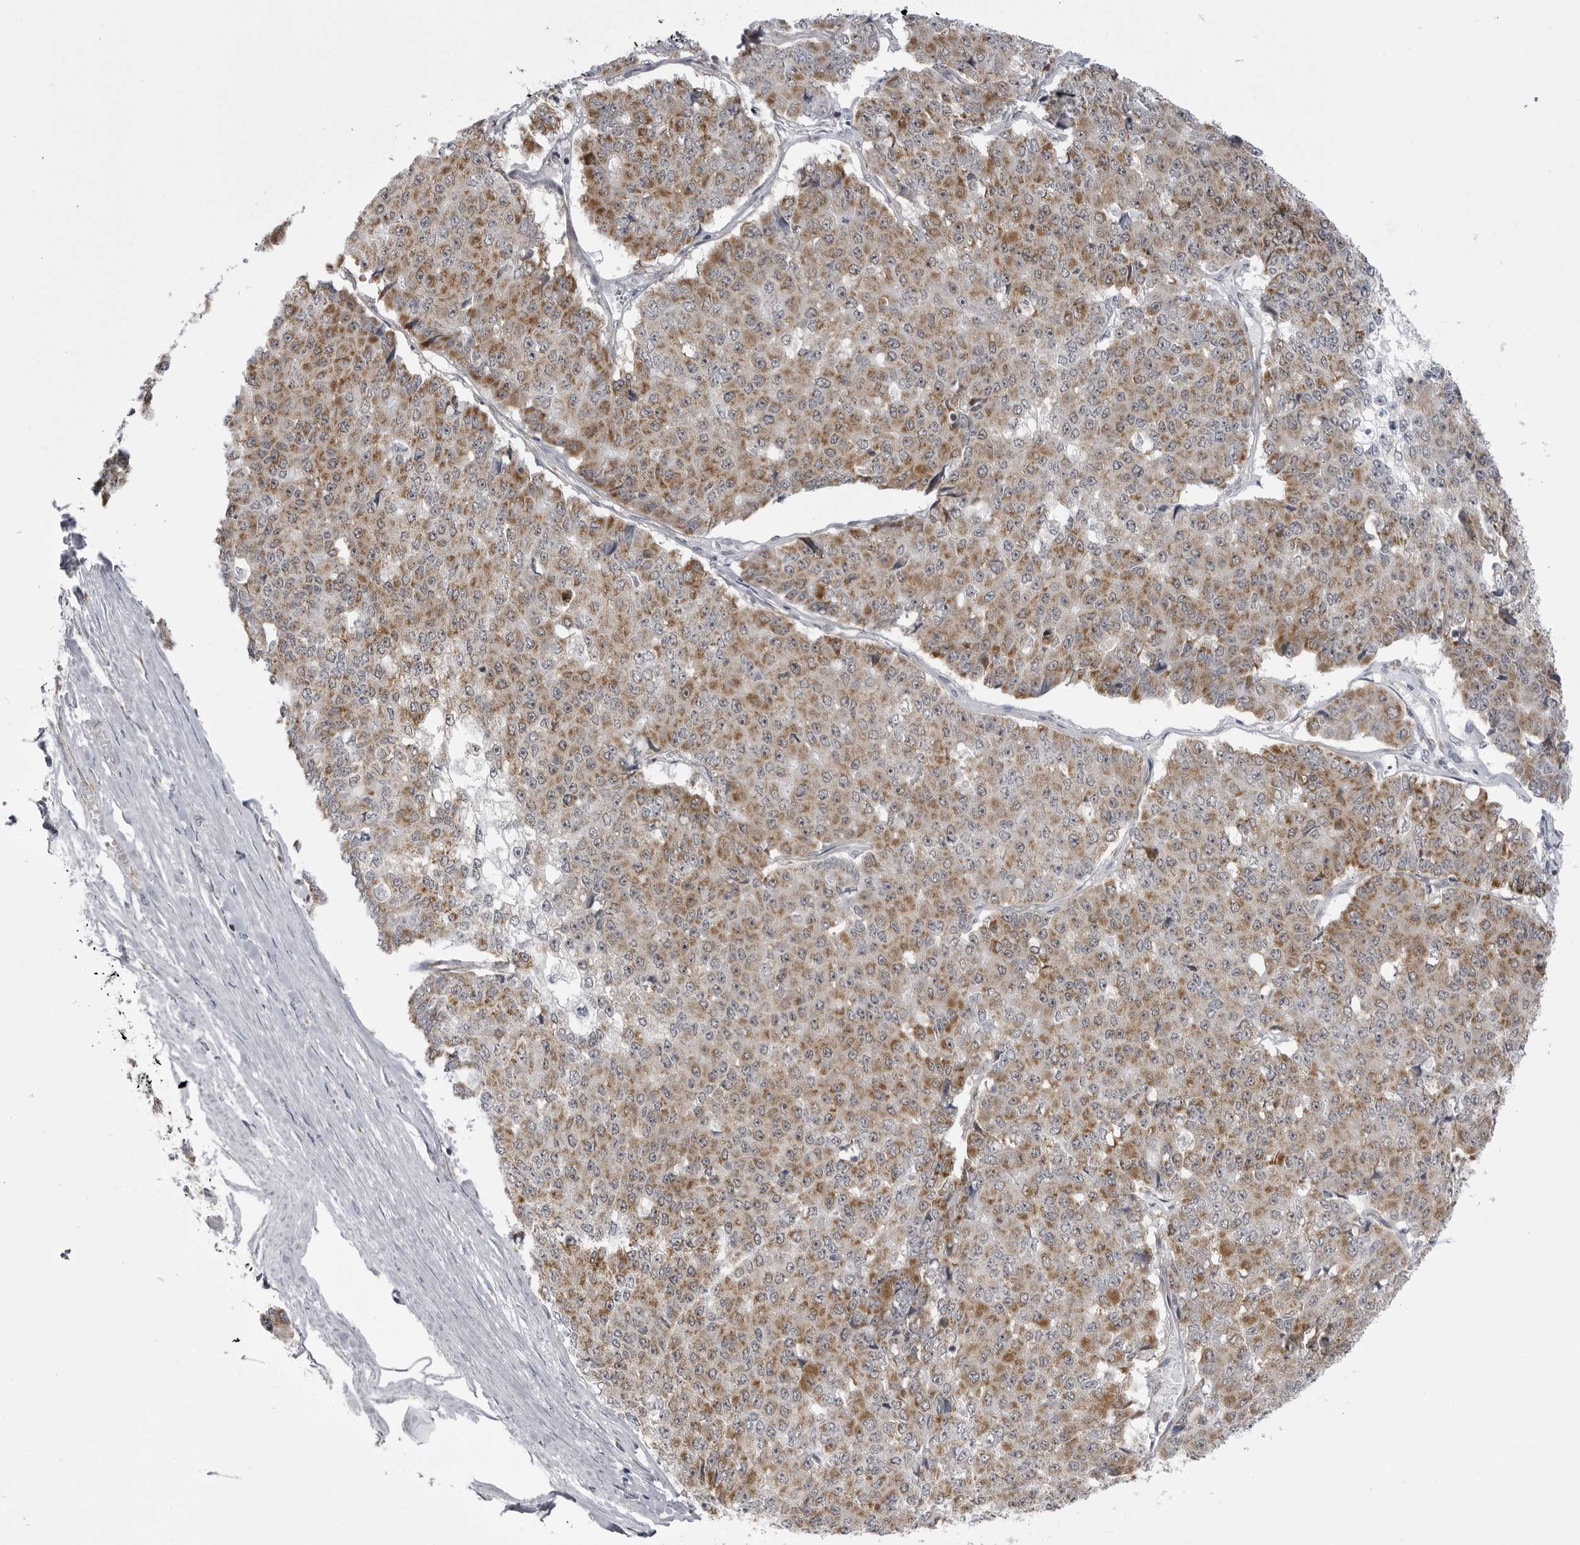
{"staining": {"intensity": "moderate", "quantity": ">75%", "location": "cytoplasmic/membranous"}, "tissue": "pancreatic cancer", "cell_type": "Tumor cells", "image_type": "cancer", "snomed": [{"axis": "morphology", "description": "Adenocarcinoma, NOS"}, {"axis": "topography", "description": "Pancreas"}], "caption": "This photomicrograph displays pancreatic cancer stained with IHC to label a protein in brown. The cytoplasmic/membranous of tumor cells show moderate positivity for the protein. Nuclei are counter-stained blue.", "gene": "FH", "patient": {"sex": "male", "age": 50}}